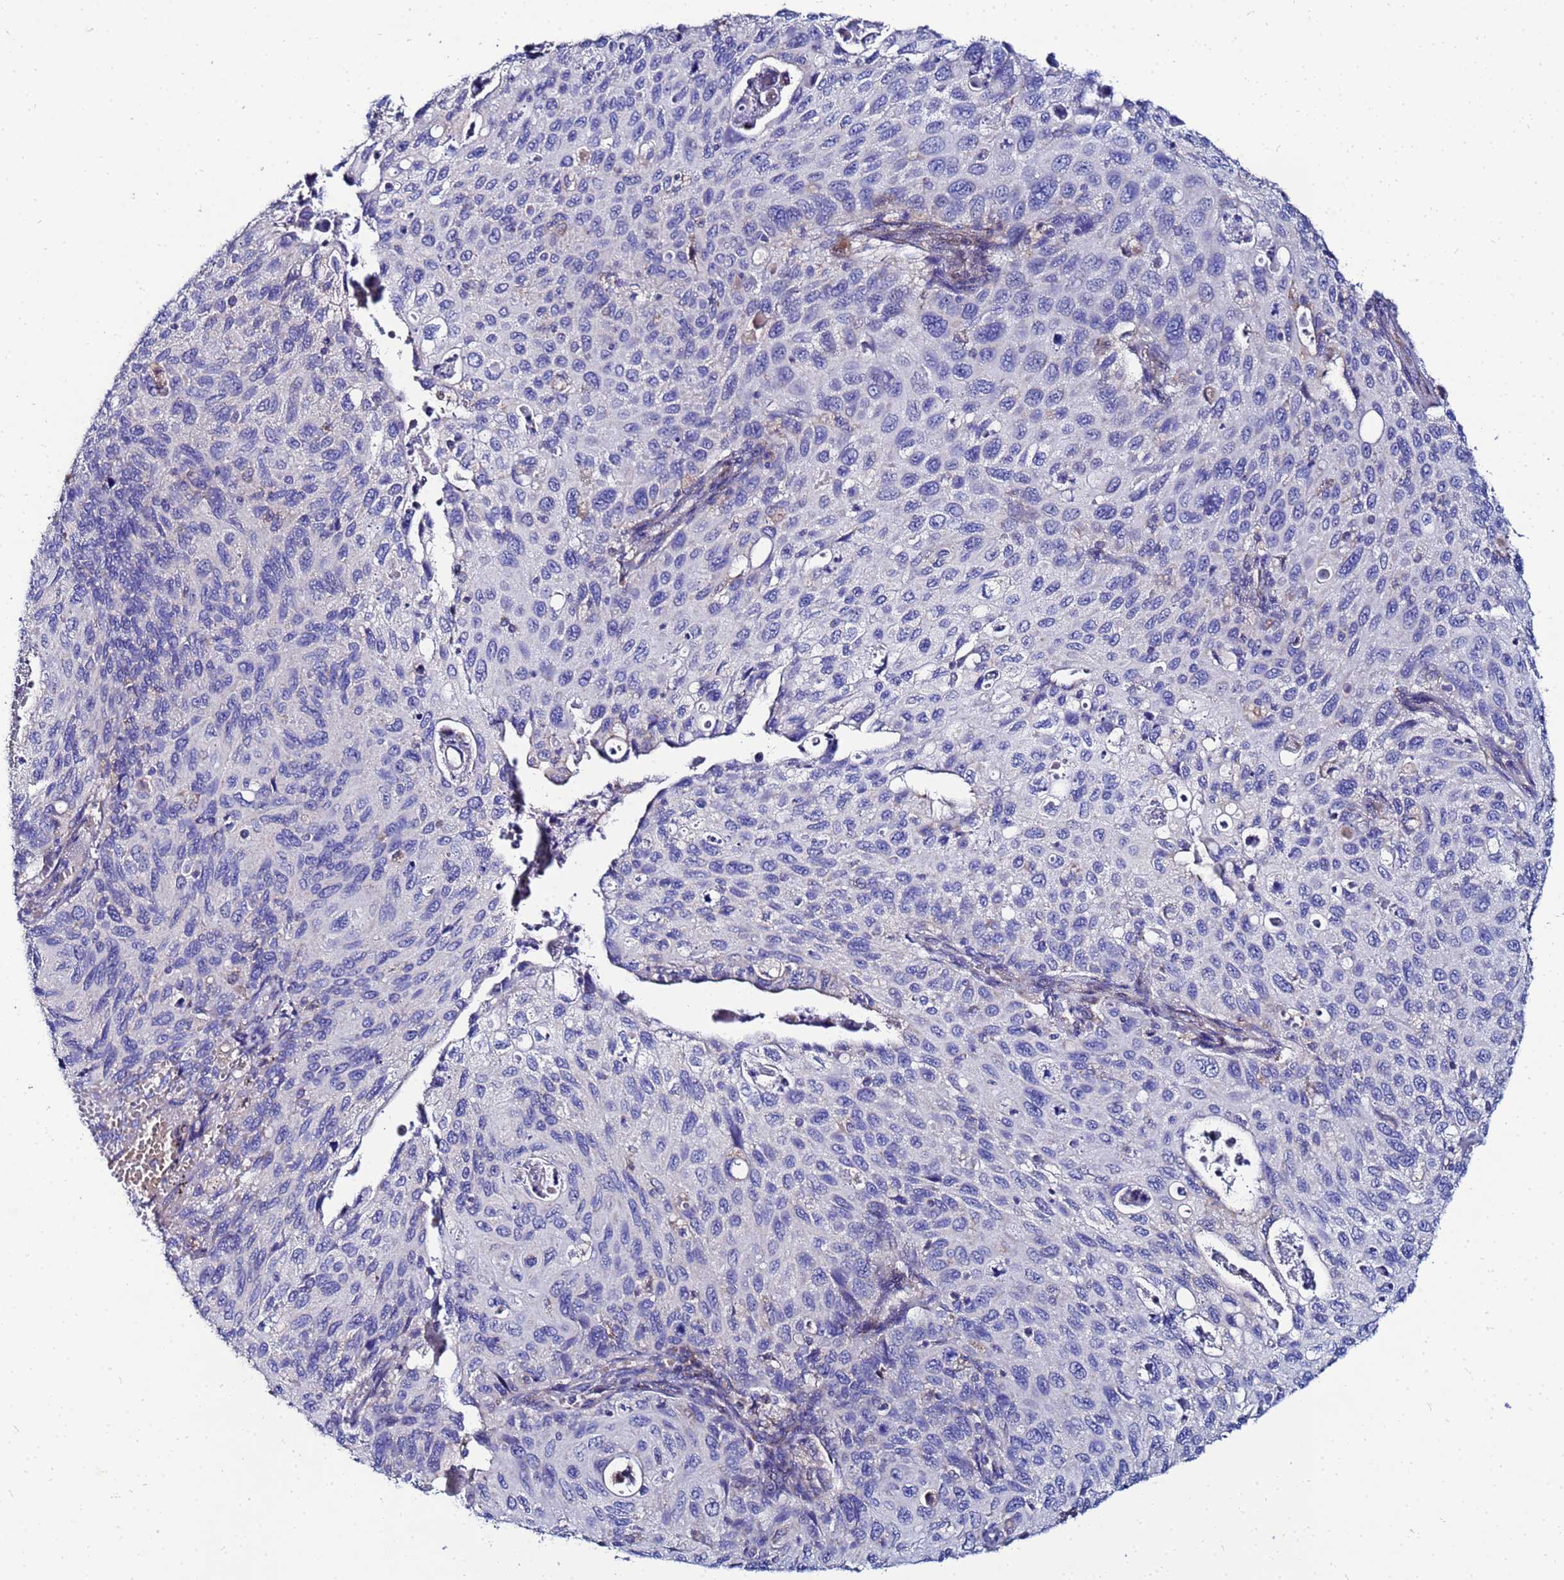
{"staining": {"intensity": "negative", "quantity": "none", "location": "none"}, "tissue": "cervical cancer", "cell_type": "Tumor cells", "image_type": "cancer", "snomed": [{"axis": "morphology", "description": "Squamous cell carcinoma, NOS"}, {"axis": "topography", "description": "Cervix"}], "caption": "Tumor cells are negative for protein expression in human squamous cell carcinoma (cervical).", "gene": "FAHD2A", "patient": {"sex": "female", "age": 70}}